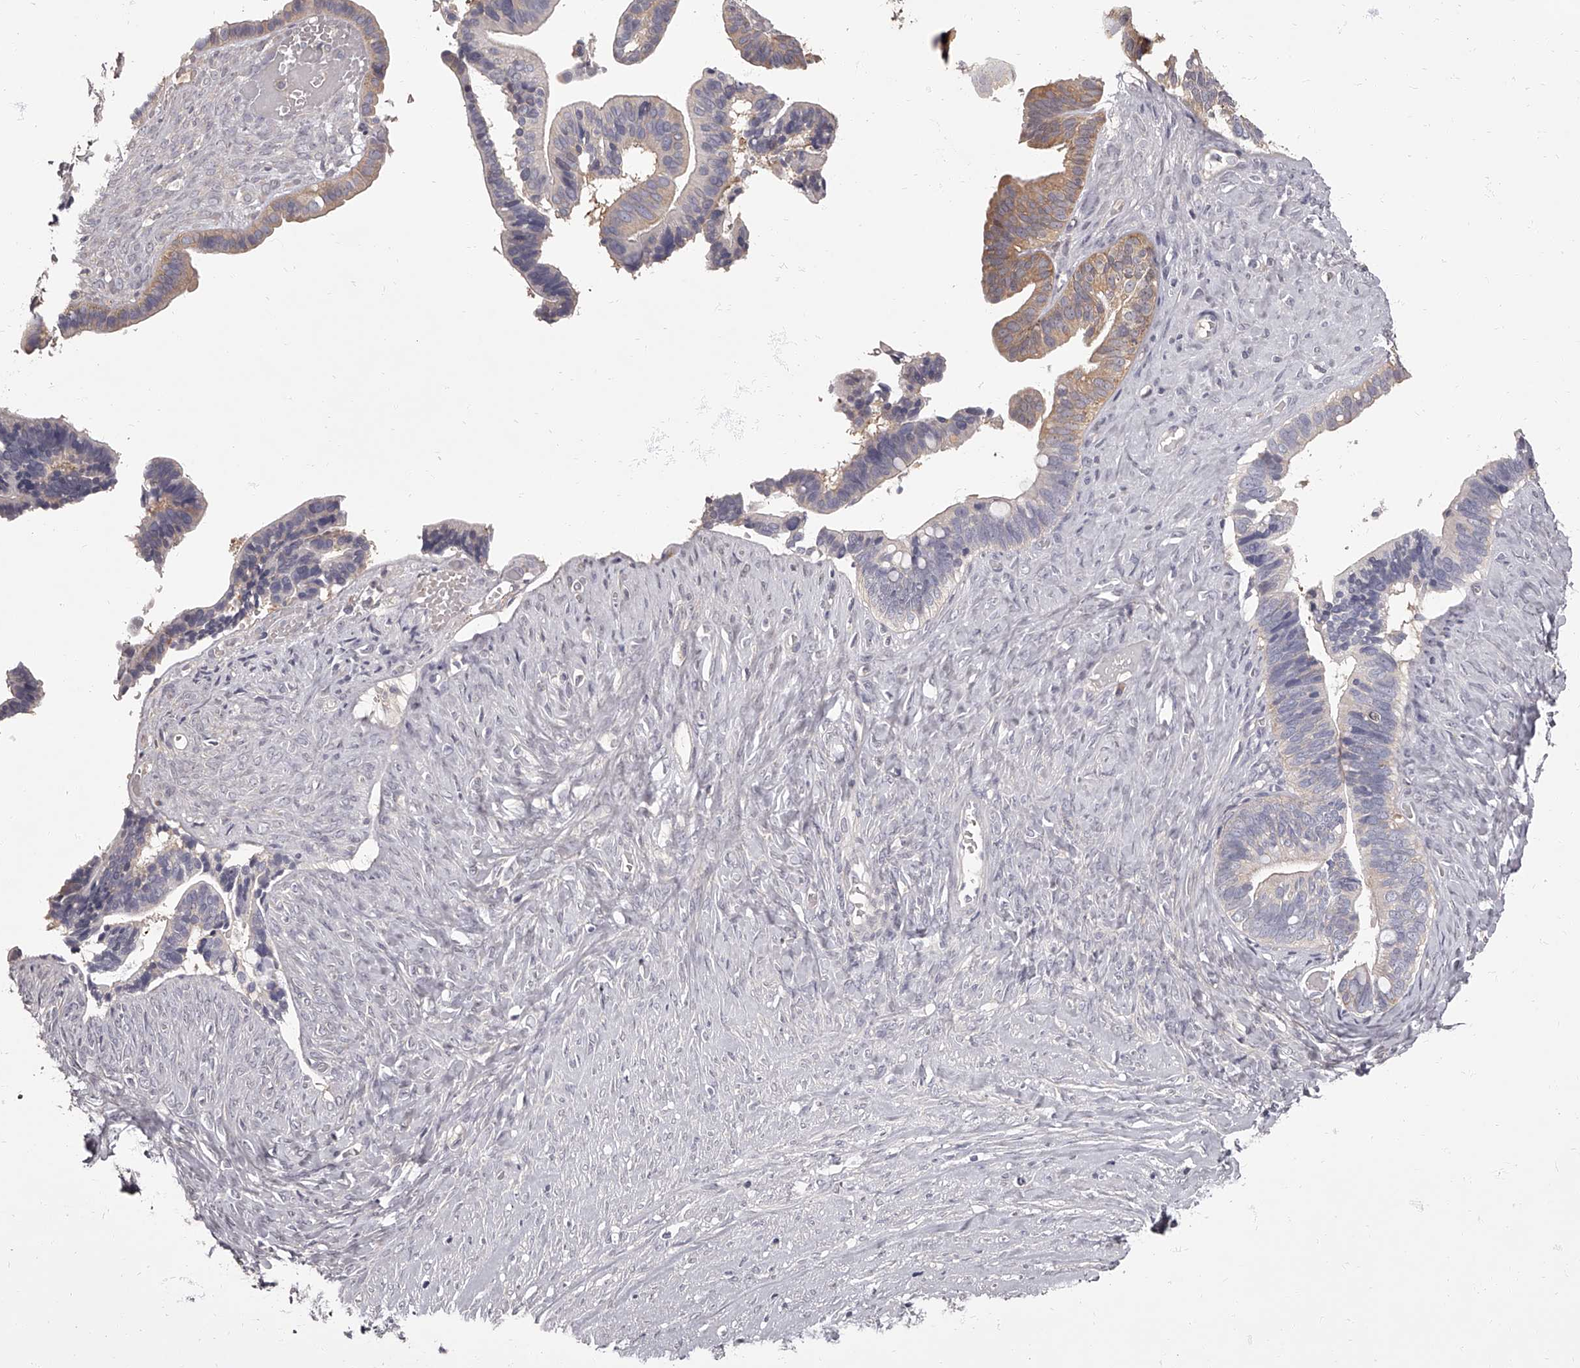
{"staining": {"intensity": "weak", "quantity": "25%-75%", "location": "cytoplasmic/membranous"}, "tissue": "ovarian cancer", "cell_type": "Tumor cells", "image_type": "cancer", "snomed": [{"axis": "morphology", "description": "Cystadenocarcinoma, serous, NOS"}, {"axis": "topography", "description": "Ovary"}], "caption": "High-magnification brightfield microscopy of ovarian cancer stained with DAB (brown) and counterstained with hematoxylin (blue). tumor cells exhibit weak cytoplasmic/membranous positivity is appreciated in about25%-75% of cells. Using DAB (3,3'-diaminobenzidine) (brown) and hematoxylin (blue) stains, captured at high magnification using brightfield microscopy.", "gene": "APEH", "patient": {"sex": "female", "age": 56}}